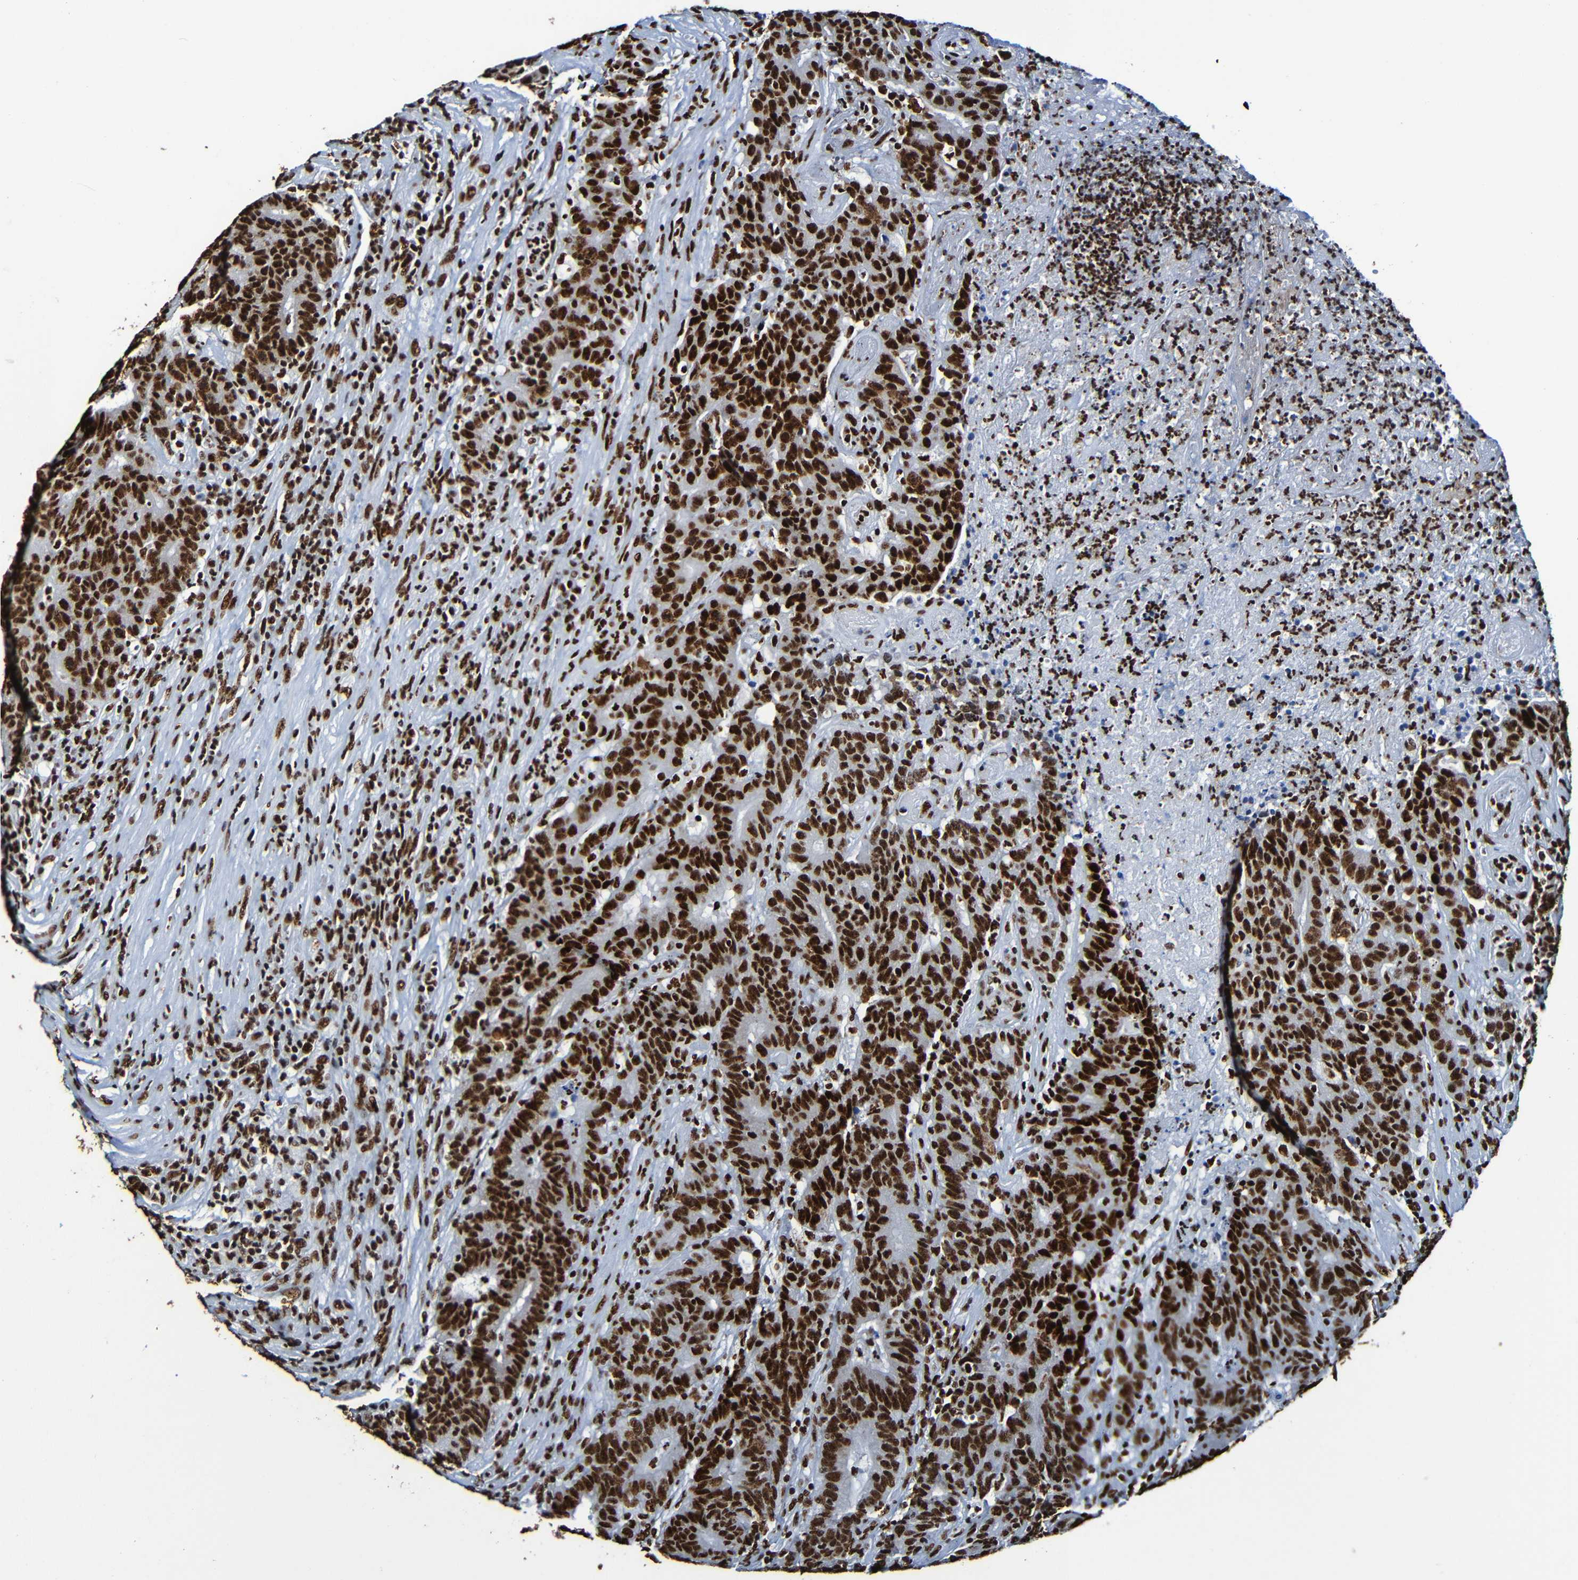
{"staining": {"intensity": "strong", "quantity": ">75%", "location": "nuclear"}, "tissue": "colorectal cancer", "cell_type": "Tumor cells", "image_type": "cancer", "snomed": [{"axis": "morphology", "description": "Normal tissue, NOS"}, {"axis": "morphology", "description": "Adenocarcinoma, NOS"}, {"axis": "topography", "description": "Colon"}], "caption": "IHC histopathology image of adenocarcinoma (colorectal) stained for a protein (brown), which demonstrates high levels of strong nuclear expression in approximately >75% of tumor cells.", "gene": "SRSF3", "patient": {"sex": "female", "age": 75}}